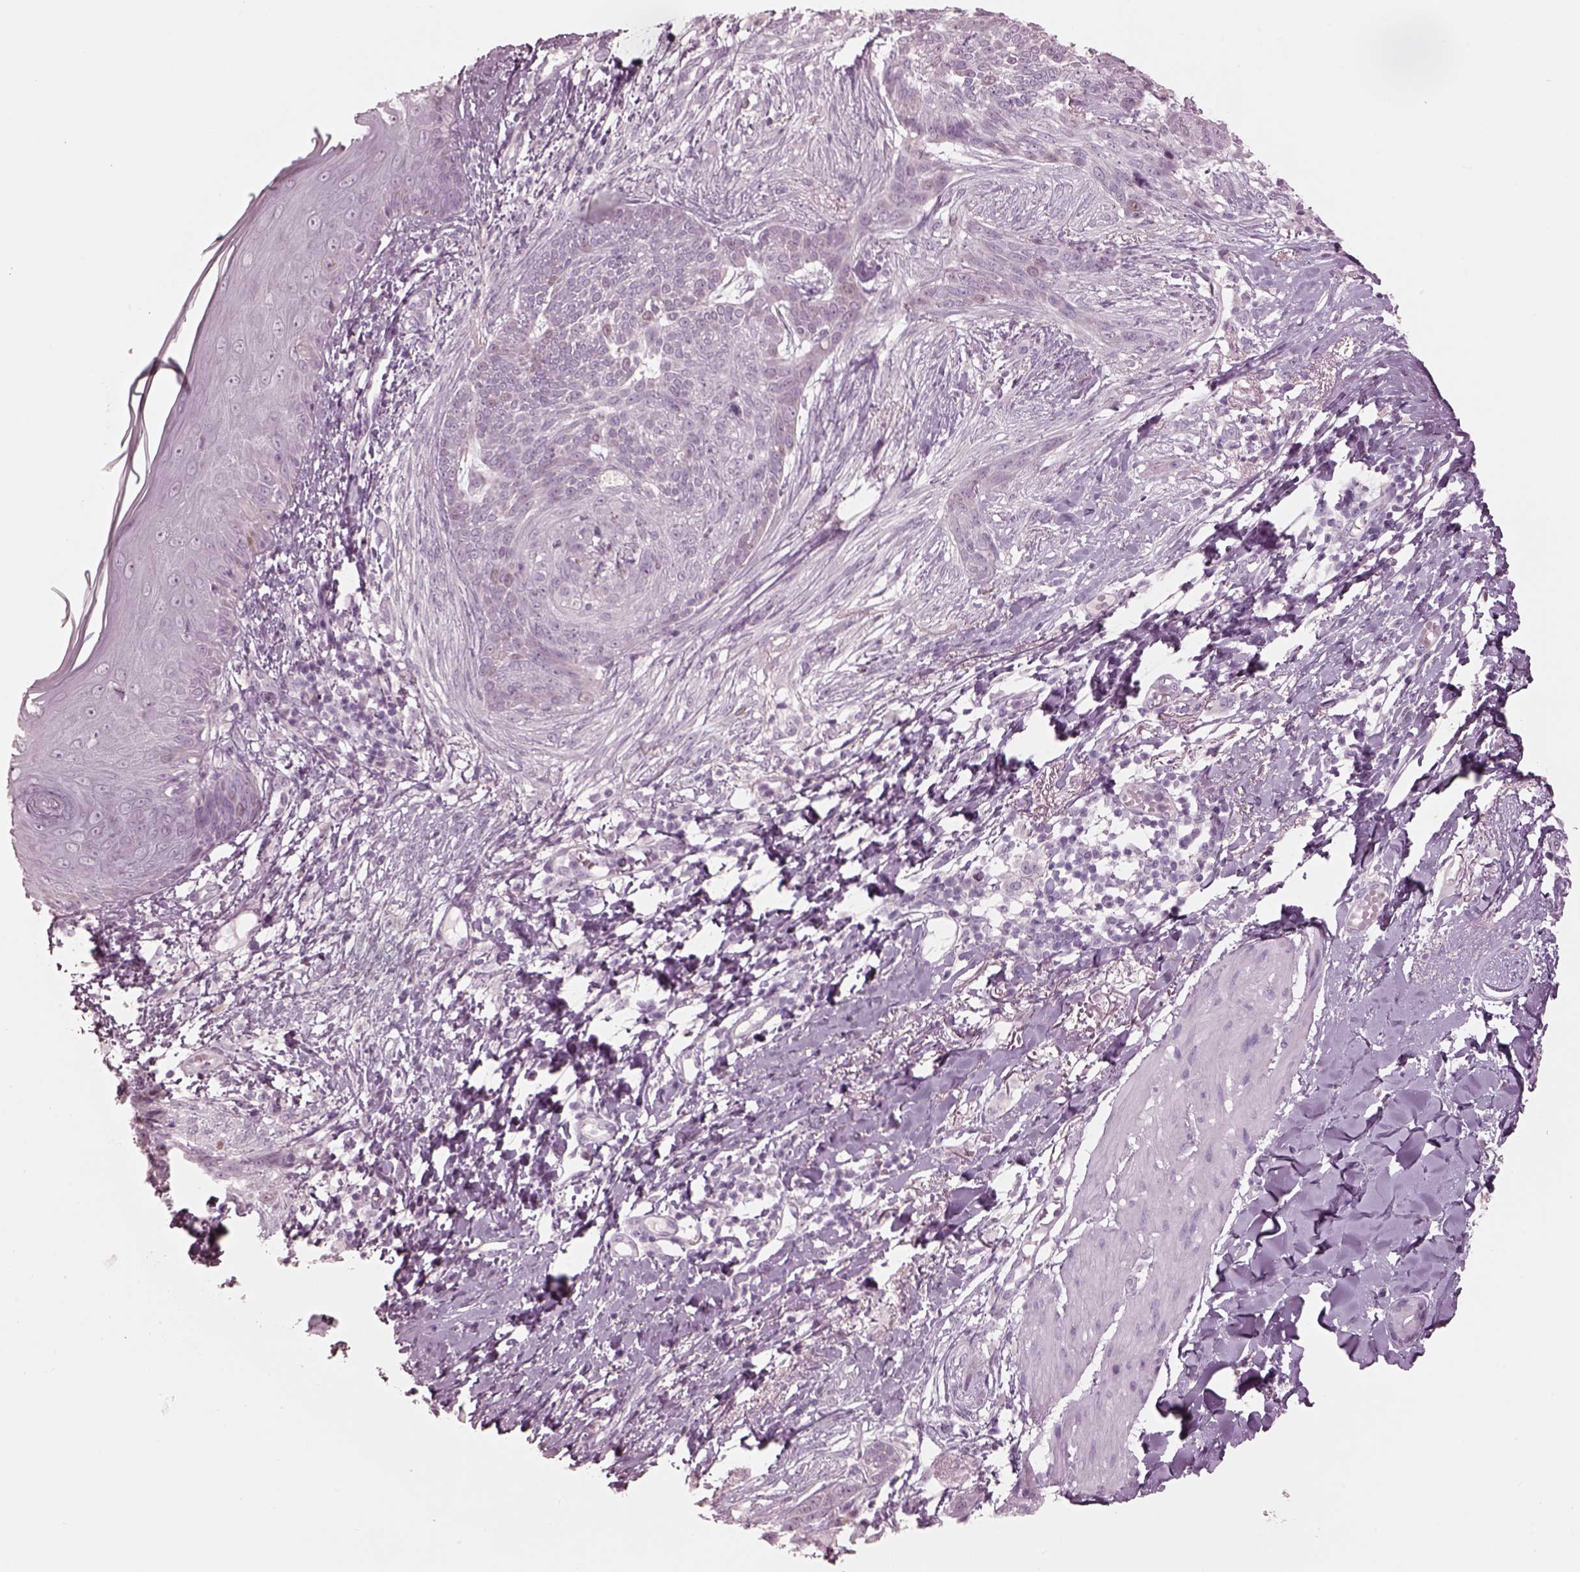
{"staining": {"intensity": "negative", "quantity": "none", "location": "none"}, "tissue": "skin cancer", "cell_type": "Tumor cells", "image_type": "cancer", "snomed": [{"axis": "morphology", "description": "Normal tissue, NOS"}, {"axis": "morphology", "description": "Basal cell carcinoma"}, {"axis": "topography", "description": "Skin"}], "caption": "Immunohistochemical staining of human basal cell carcinoma (skin) exhibits no significant expression in tumor cells.", "gene": "KRTAP24-1", "patient": {"sex": "male", "age": 84}}